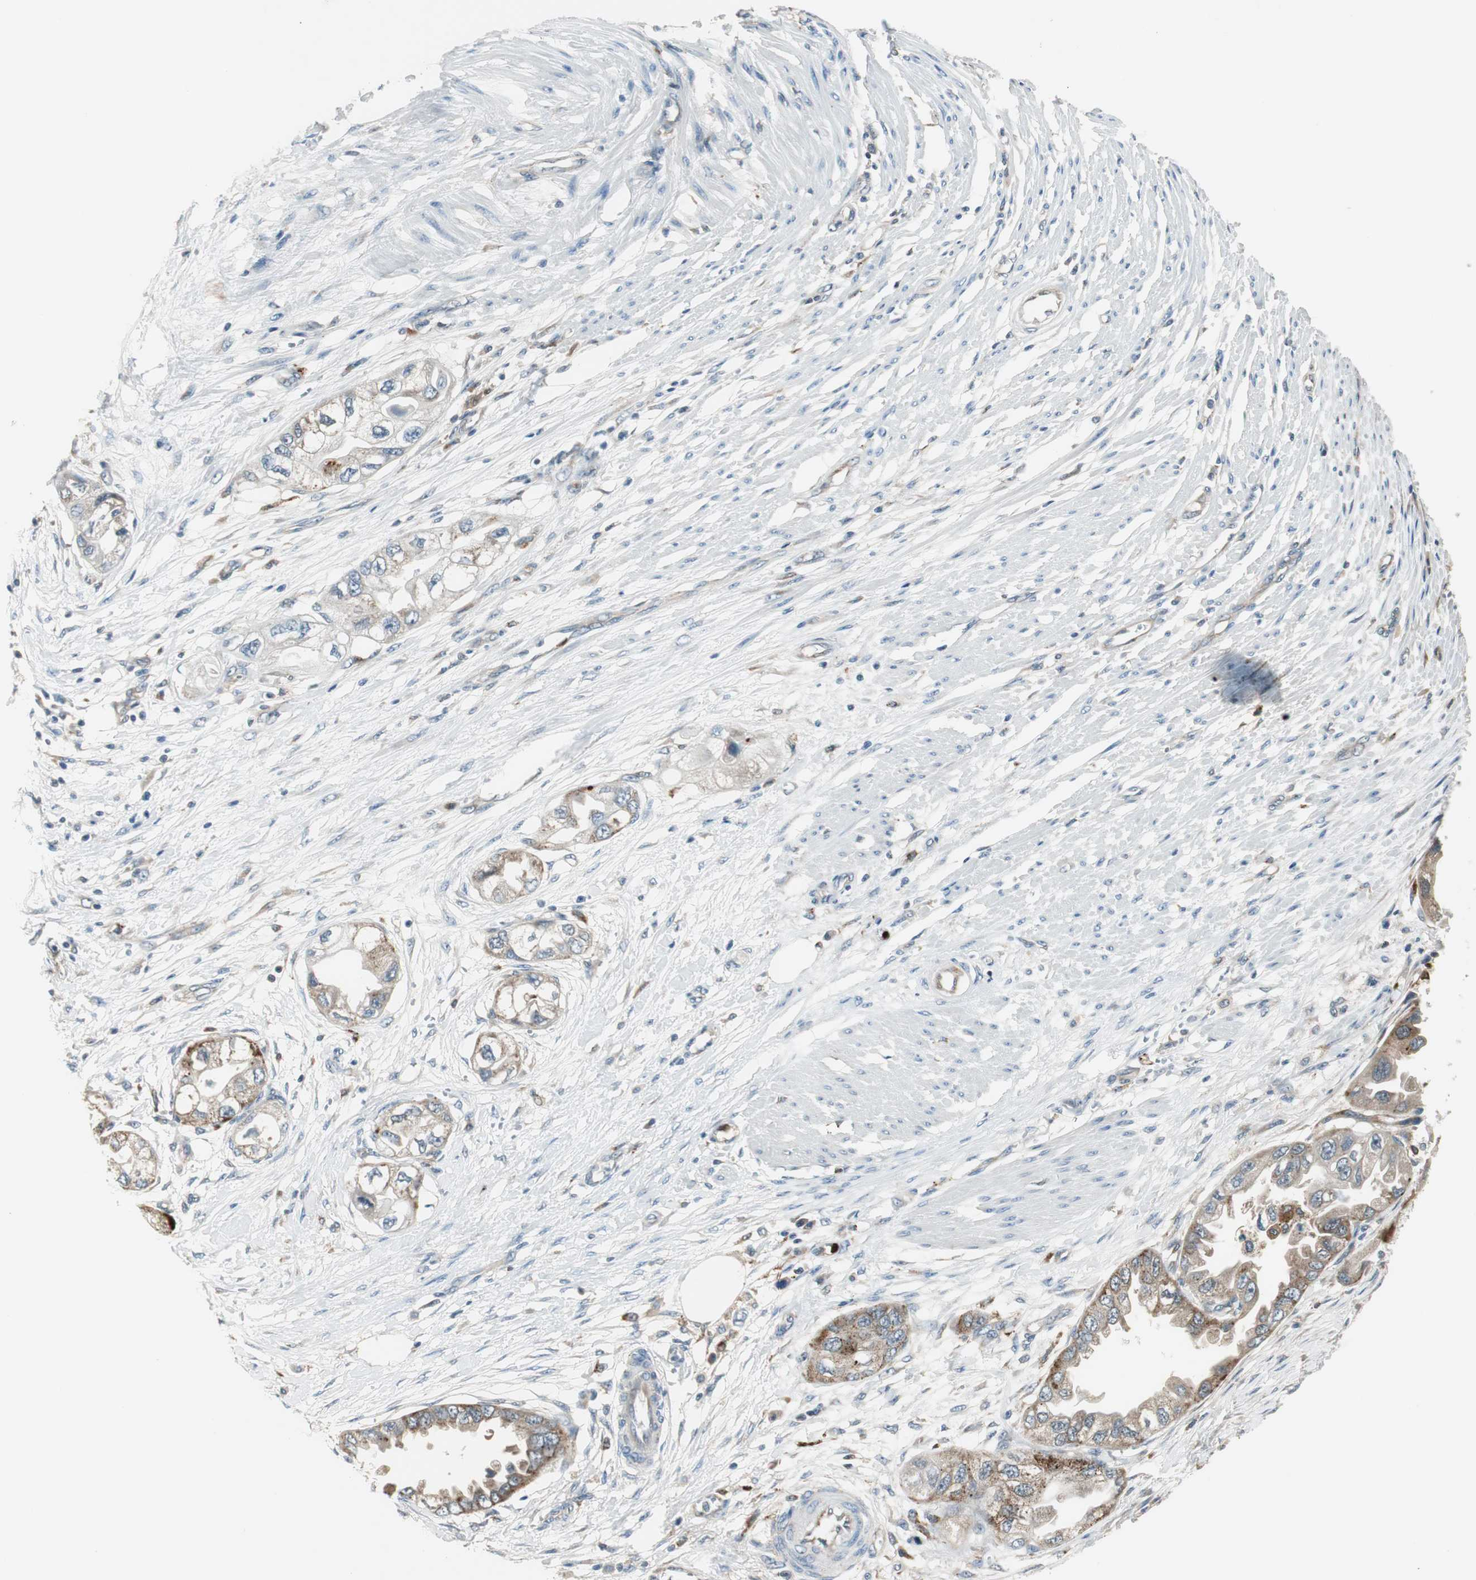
{"staining": {"intensity": "moderate", "quantity": "25%-75%", "location": "cytoplasmic/membranous"}, "tissue": "endometrial cancer", "cell_type": "Tumor cells", "image_type": "cancer", "snomed": [{"axis": "morphology", "description": "Adenocarcinoma, NOS"}, {"axis": "topography", "description": "Endometrium"}], "caption": "A micrograph of human endometrial adenocarcinoma stained for a protein shows moderate cytoplasmic/membranous brown staining in tumor cells.", "gene": "NCK1", "patient": {"sex": "female", "age": 67}}